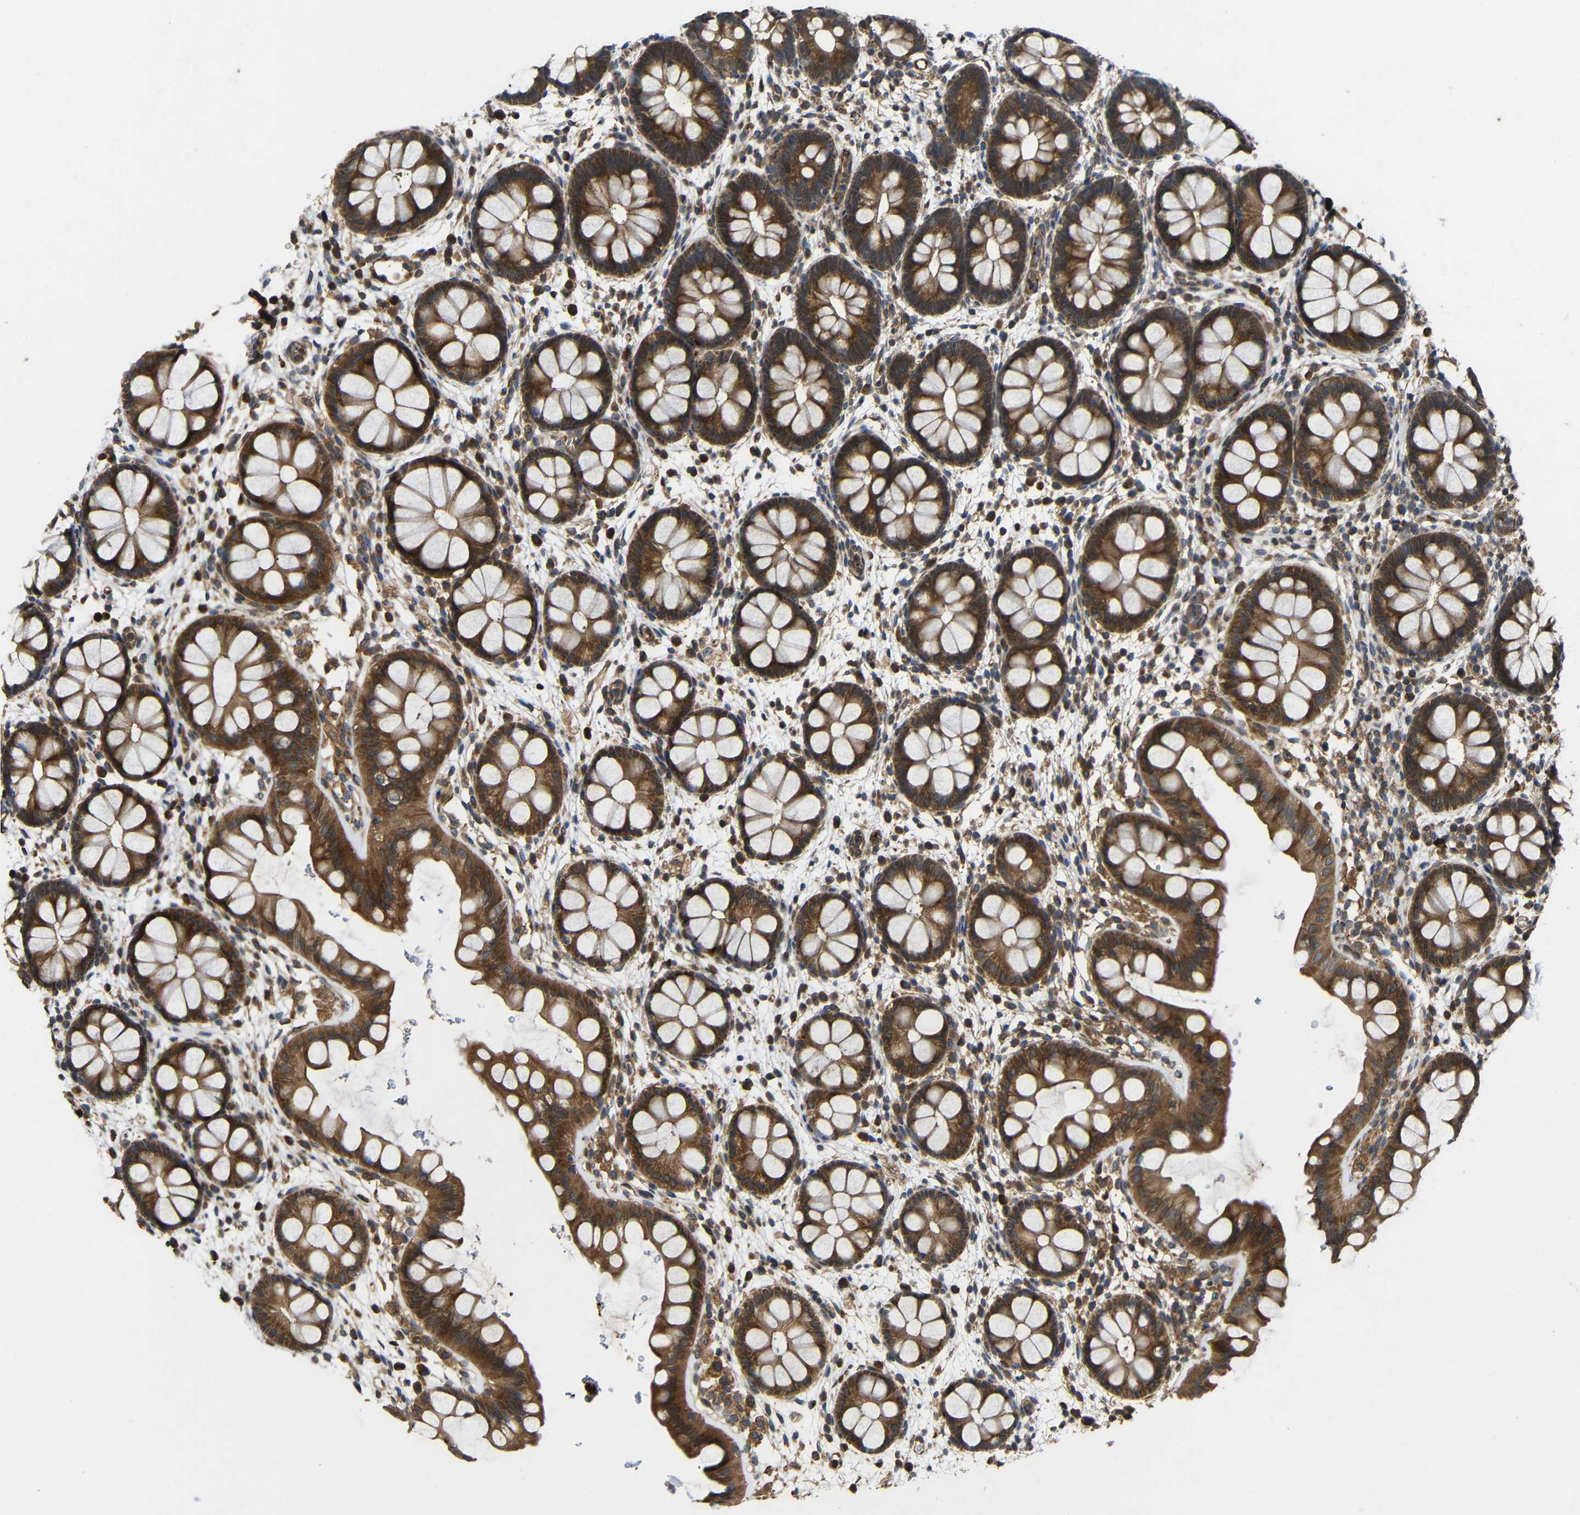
{"staining": {"intensity": "strong", "quantity": ">75%", "location": "cytoplasmic/membranous"}, "tissue": "rectum", "cell_type": "Glandular cells", "image_type": "normal", "snomed": [{"axis": "morphology", "description": "Normal tissue, NOS"}, {"axis": "topography", "description": "Rectum"}], "caption": "Human rectum stained for a protein (brown) reveals strong cytoplasmic/membranous positive positivity in approximately >75% of glandular cells.", "gene": "EIF2S1", "patient": {"sex": "female", "age": 24}}